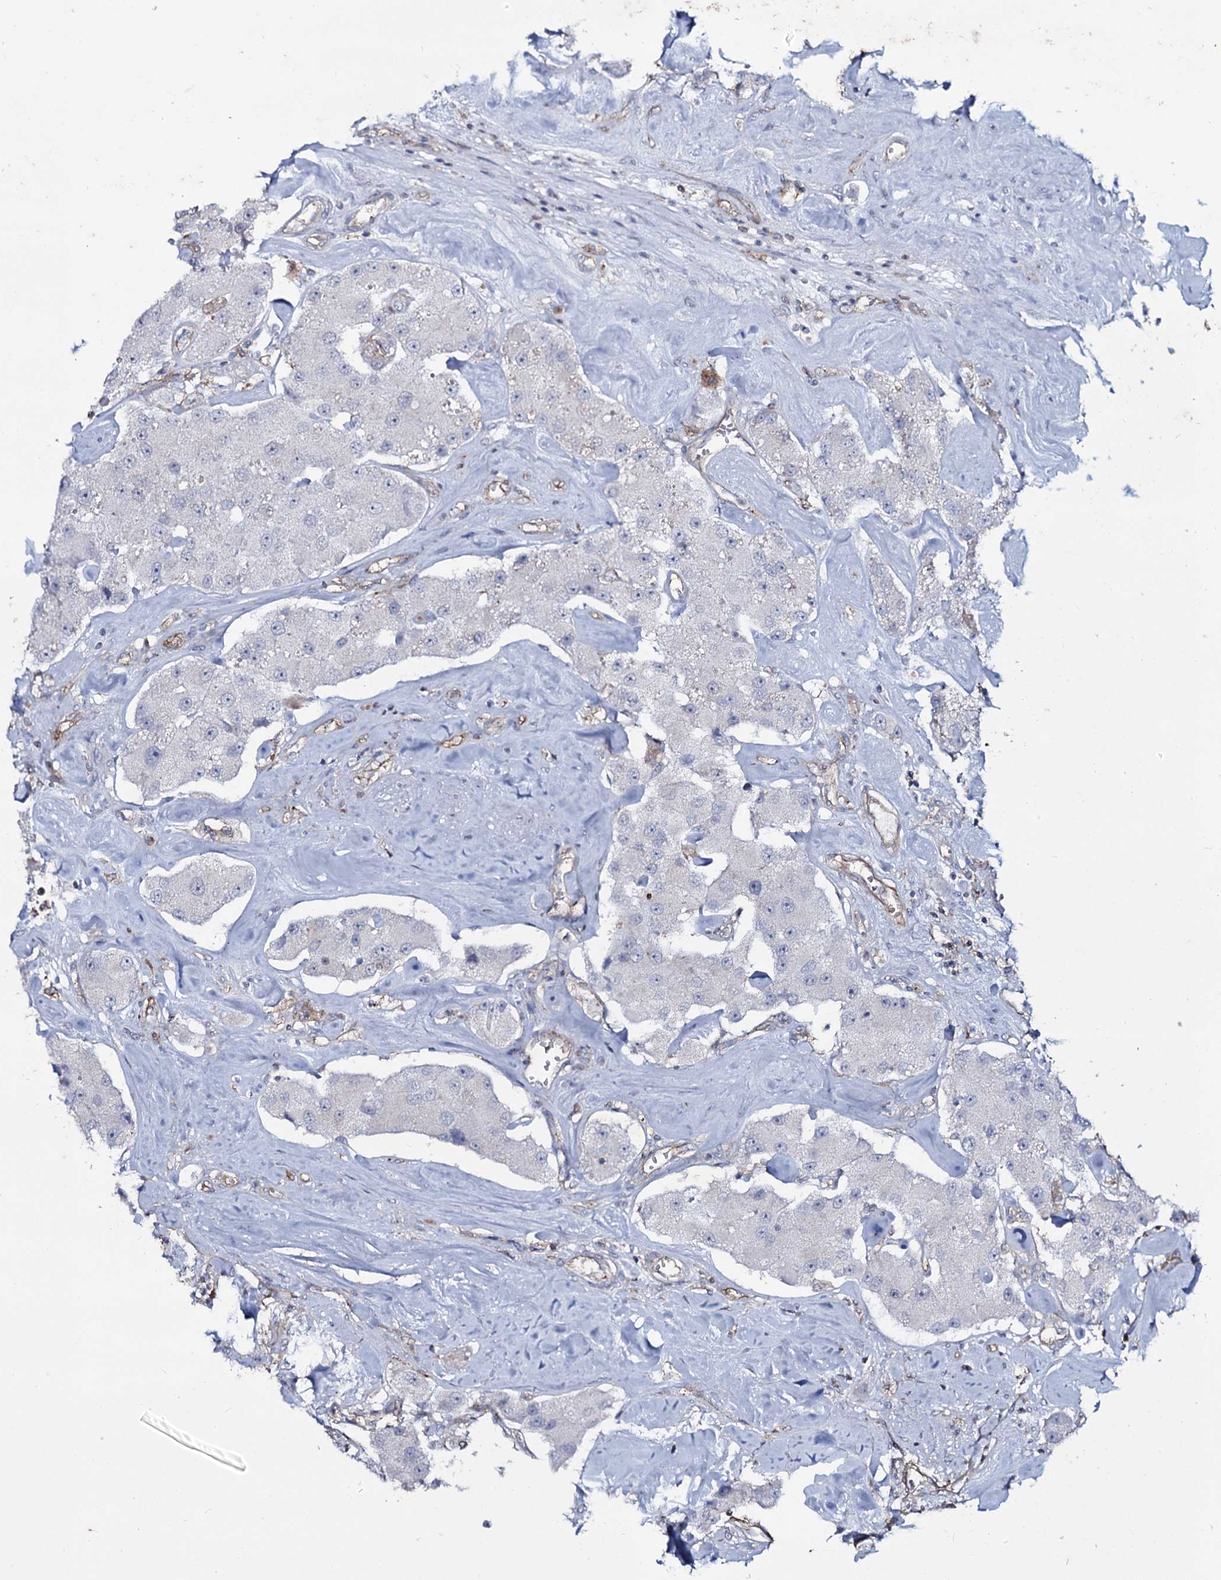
{"staining": {"intensity": "negative", "quantity": "none", "location": "none"}, "tissue": "carcinoid", "cell_type": "Tumor cells", "image_type": "cancer", "snomed": [{"axis": "morphology", "description": "Carcinoid, malignant, NOS"}, {"axis": "topography", "description": "Pancreas"}], "caption": "Immunohistochemistry of carcinoid reveals no expression in tumor cells.", "gene": "SNAP23", "patient": {"sex": "male", "age": 41}}